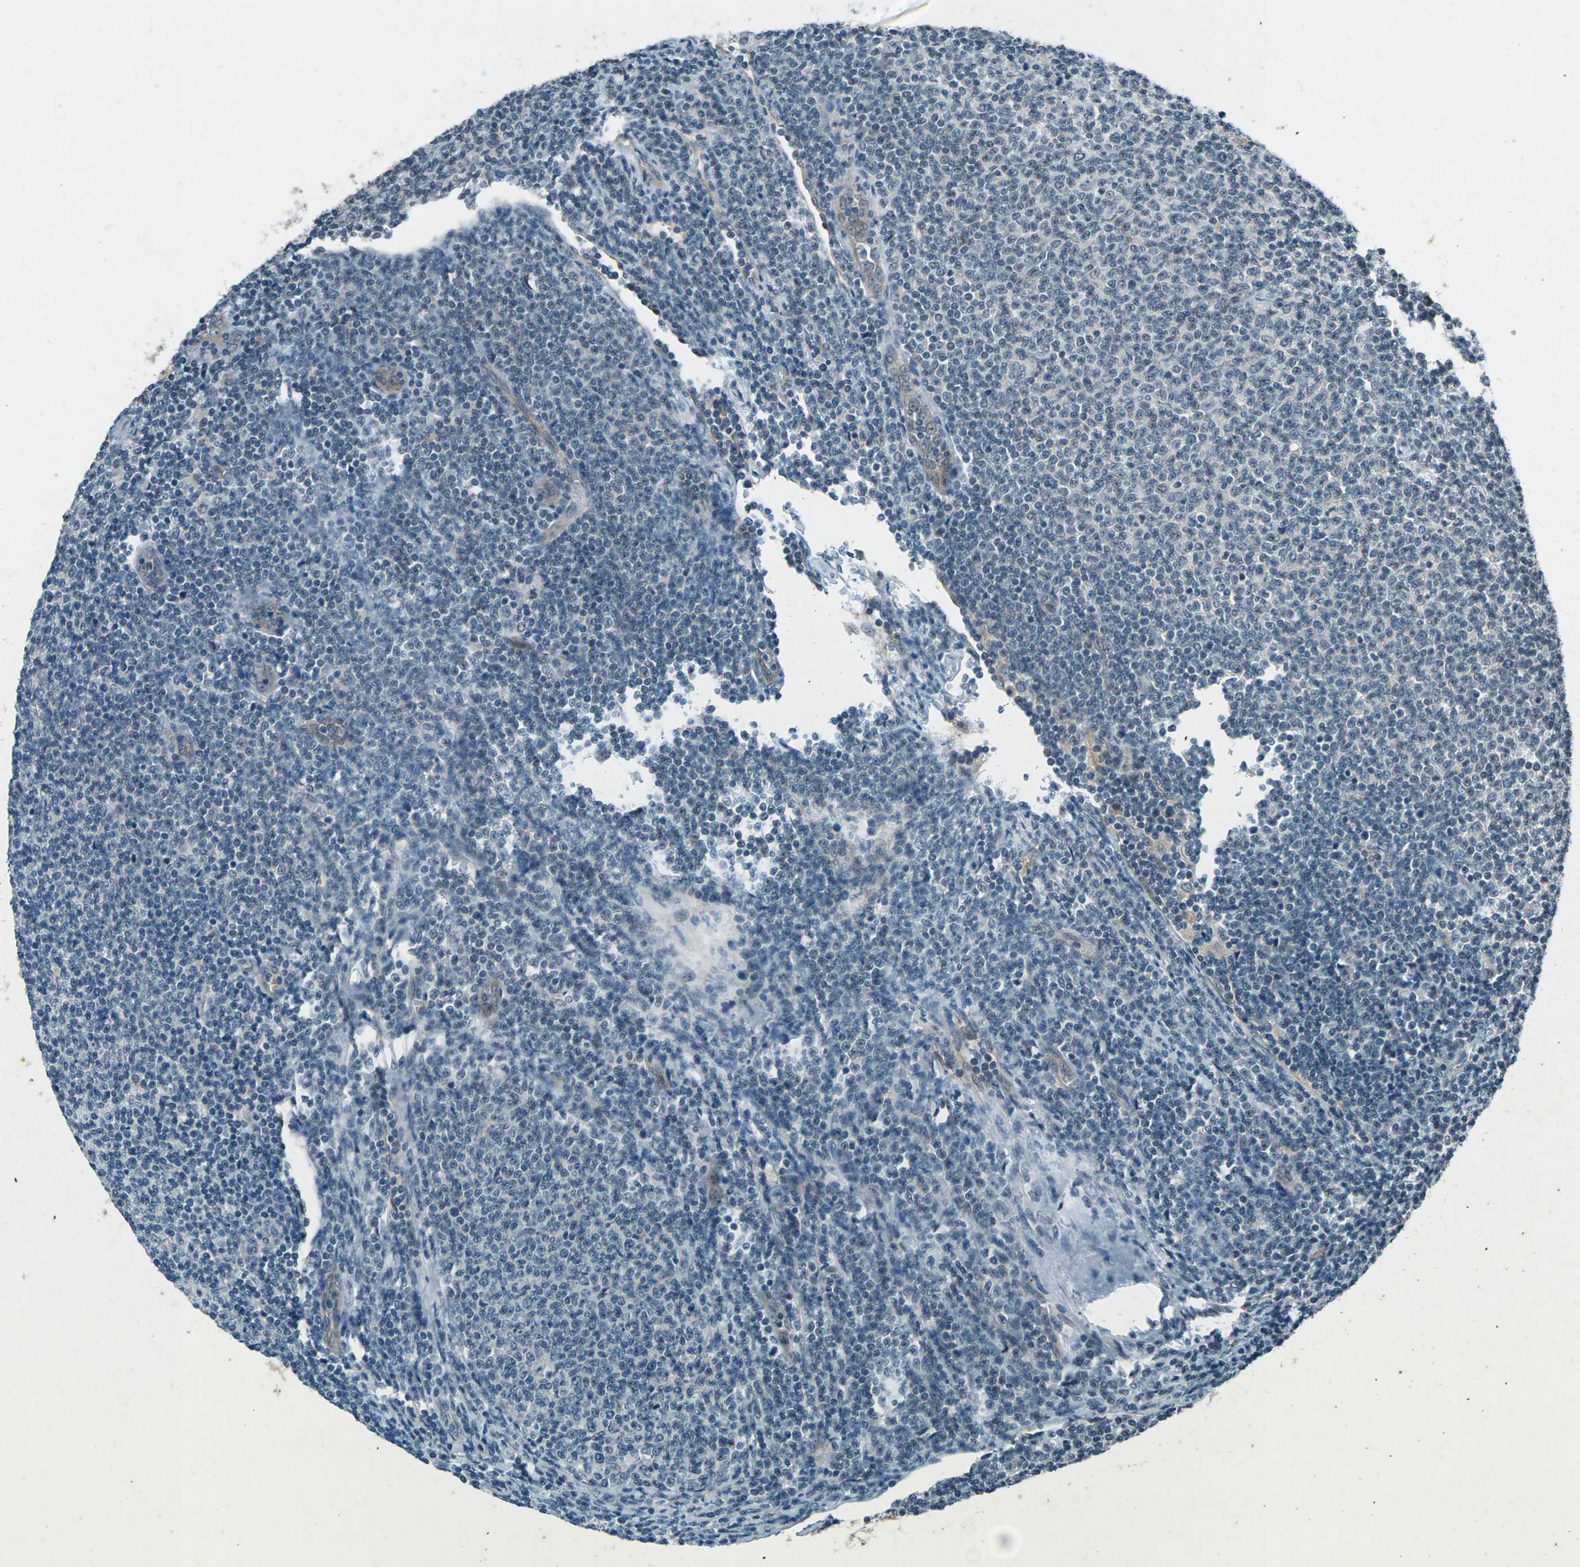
{"staining": {"intensity": "negative", "quantity": "none", "location": "none"}, "tissue": "lymphoma", "cell_type": "Tumor cells", "image_type": "cancer", "snomed": [{"axis": "morphology", "description": "Malignant lymphoma, non-Hodgkin's type, Low grade"}, {"axis": "topography", "description": "Lymph node"}], "caption": "Immunohistochemical staining of low-grade malignant lymphoma, non-Hodgkin's type demonstrates no significant staining in tumor cells.", "gene": "PDE2A", "patient": {"sex": "male", "age": 66}}